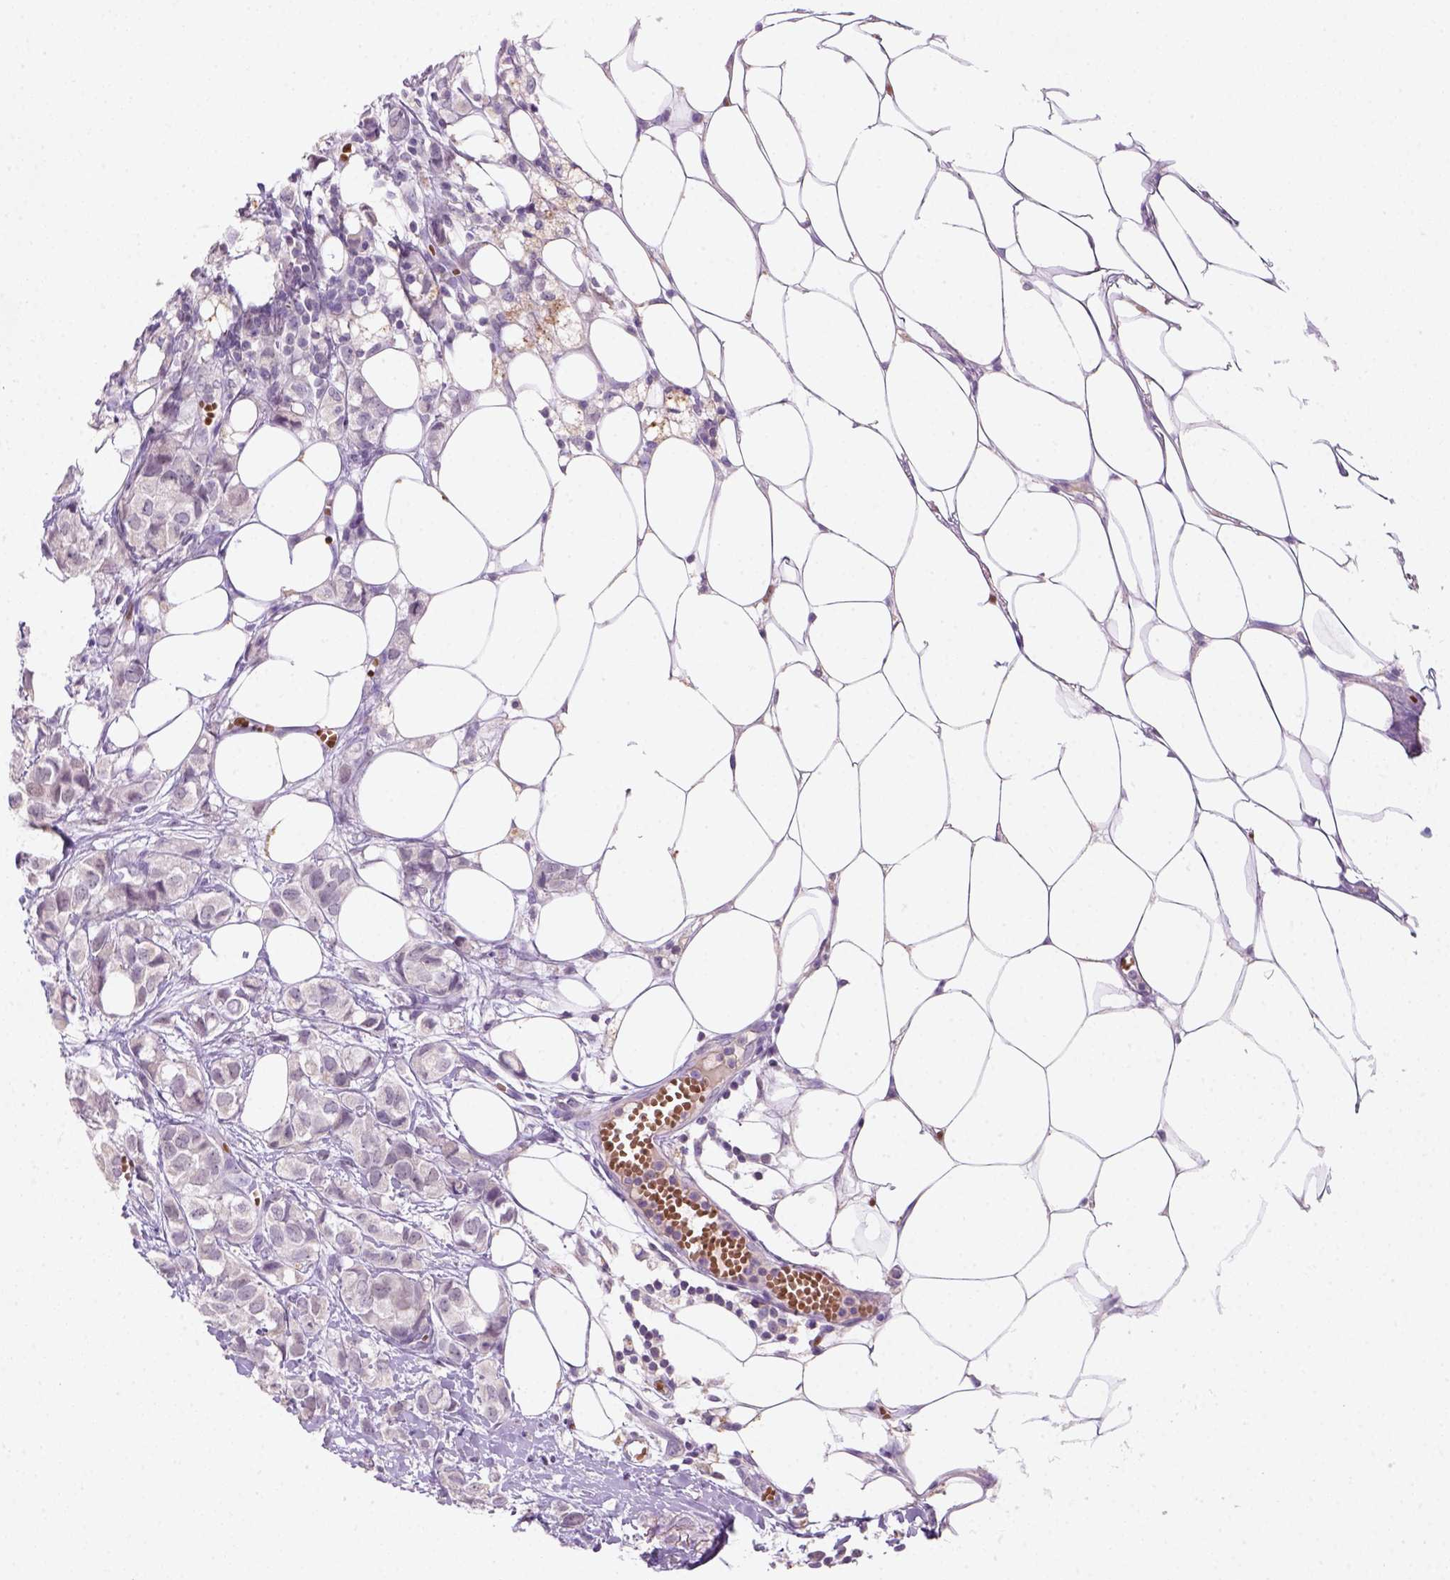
{"staining": {"intensity": "negative", "quantity": "none", "location": "none"}, "tissue": "breast cancer", "cell_type": "Tumor cells", "image_type": "cancer", "snomed": [{"axis": "morphology", "description": "Duct carcinoma"}, {"axis": "topography", "description": "Breast"}], "caption": "This histopathology image is of breast invasive ductal carcinoma stained with immunohistochemistry (IHC) to label a protein in brown with the nuclei are counter-stained blue. There is no expression in tumor cells.", "gene": "ZMAT4", "patient": {"sex": "female", "age": 85}}